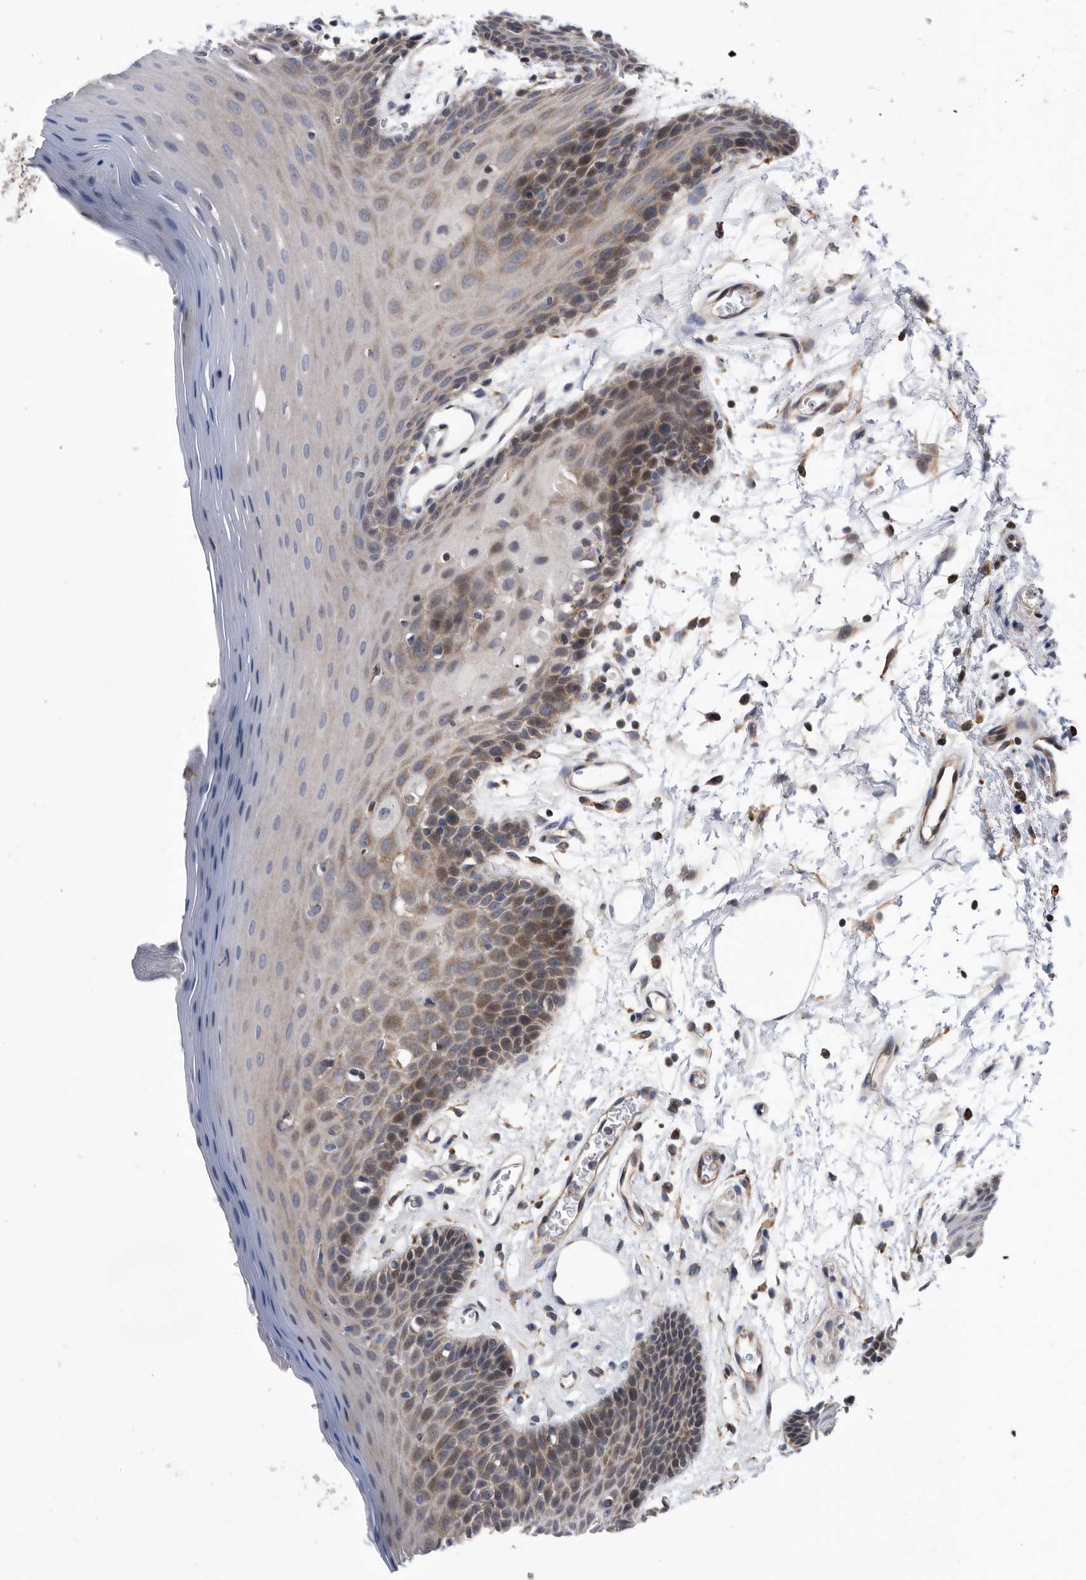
{"staining": {"intensity": "moderate", "quantity": "25%-75%", "location": "cytoplasmic/membranous"}, "tissue": "oral mucosa", "cell_type": "Squamous epithelial cells", "image_type": "normal", "snomed": [{"axis": "morphology", "description": "Normal tissue, NOS"}, {"axis": "morphology", "description": "Squamous cell carcinoma, NOS"}, {"axis": "topography", "description": "Skeletal muscle"}, {"axis": "topography", "description": "Oral tissue"}, {"axis": "topography", "description": "Salivary gland"}, {"axis": "topography", "description": "Head-Neck"}], "caption": "Protein staining by immunohistochemistry (IHC) shows moderate cytoplasmic/membranous staining in approximately 25%-75% of squamous epithelial cells in normal oral mucosa. (DAB = brown stain, brightfield microscopy at high magnification).", "gene": "BAIAP3", "patient": {"sex": "male", "age": 54}}